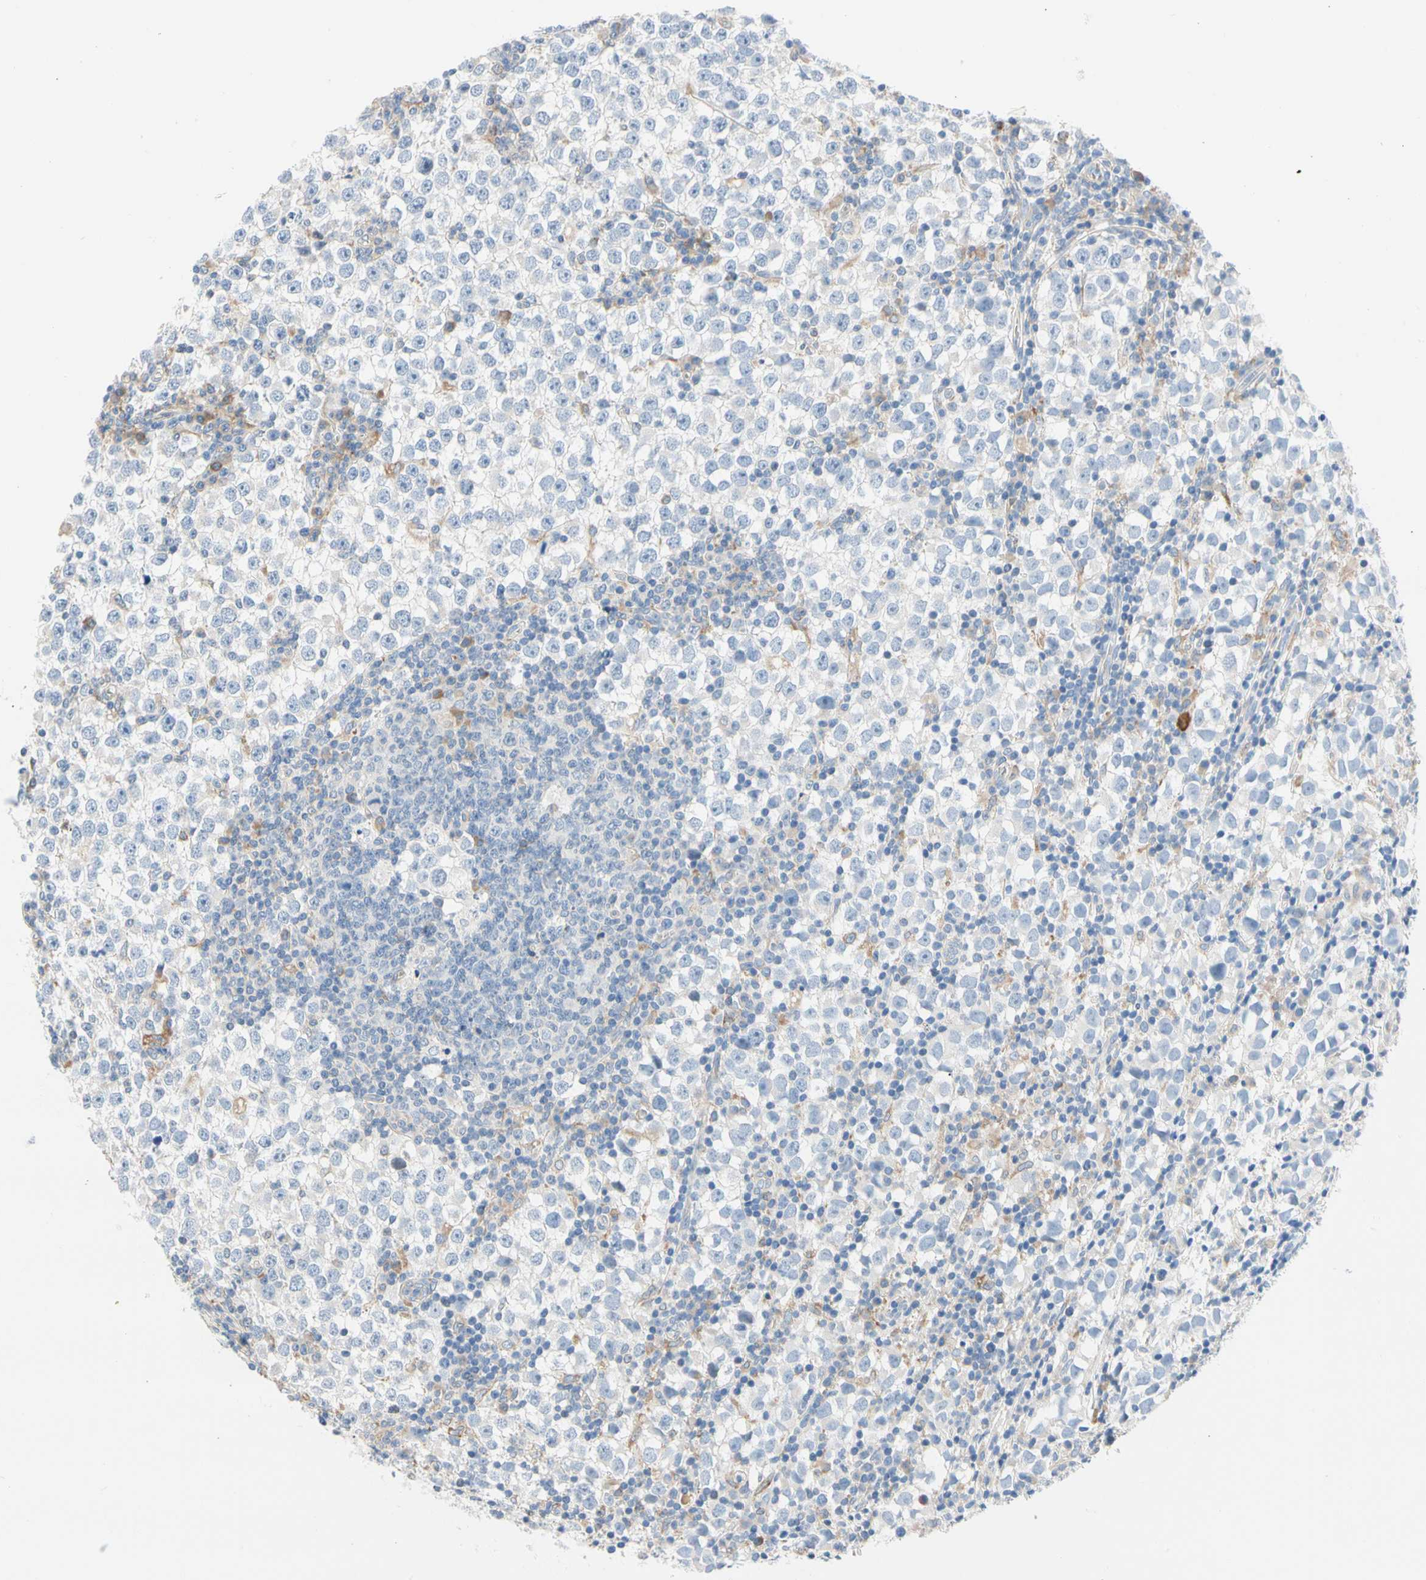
{"staining": {"intensity": "negative", "quantity": "none", "location": "none"}, "tissue": "testis cancer", "cell_type": "Tumor cells", "image_type": "cancer", "snomed": [{"axis": "morphology", "description": "Seminoma, NOS"}, {"axis": "topography", "description": "Testis"}], "caption": "Immunohistochemical staining of human testis seminoma reveals no significant positivity in tumor cells.", "gene": "STXBP1", "patient": {"sex": "male", "age": 65}}